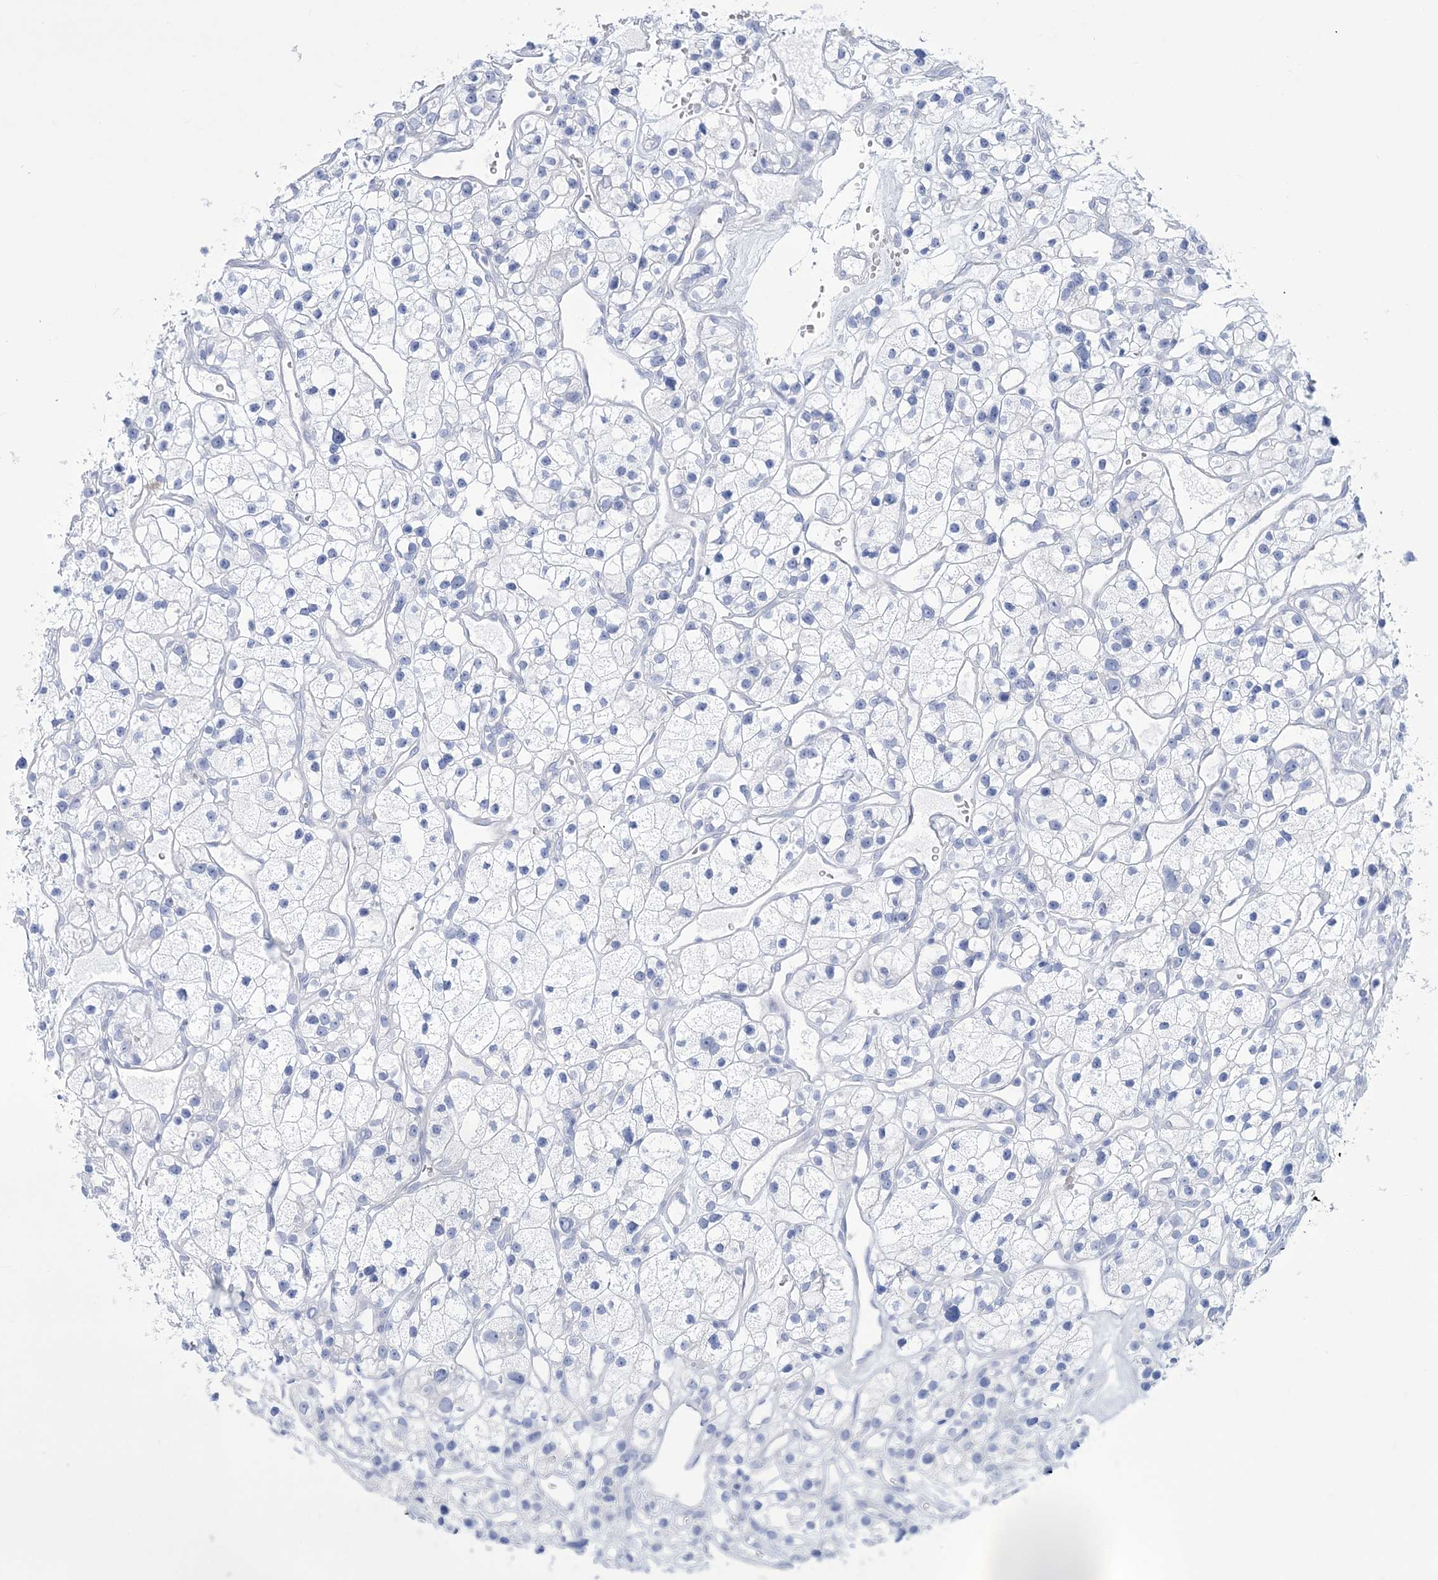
{"staining": {"intensity": "negative", "quantity": "none", "location": "none"}, "tissue": "renal cancer", "cell_type": "Tumor cells", "image_type": "cancer", "snomed": [{"axis": "morphology", "description": "Adenocarcinoma, NOS"}, {"axis": "topography", "description": "Kidney"}], "caption": "Immunohistochemistry photomicrograph of renal cancer stained for a protein (brown), which exhibits no positivity in tumor cells.", "gene": "RBP2", "patient": {"sex": "female", "age": 57}}